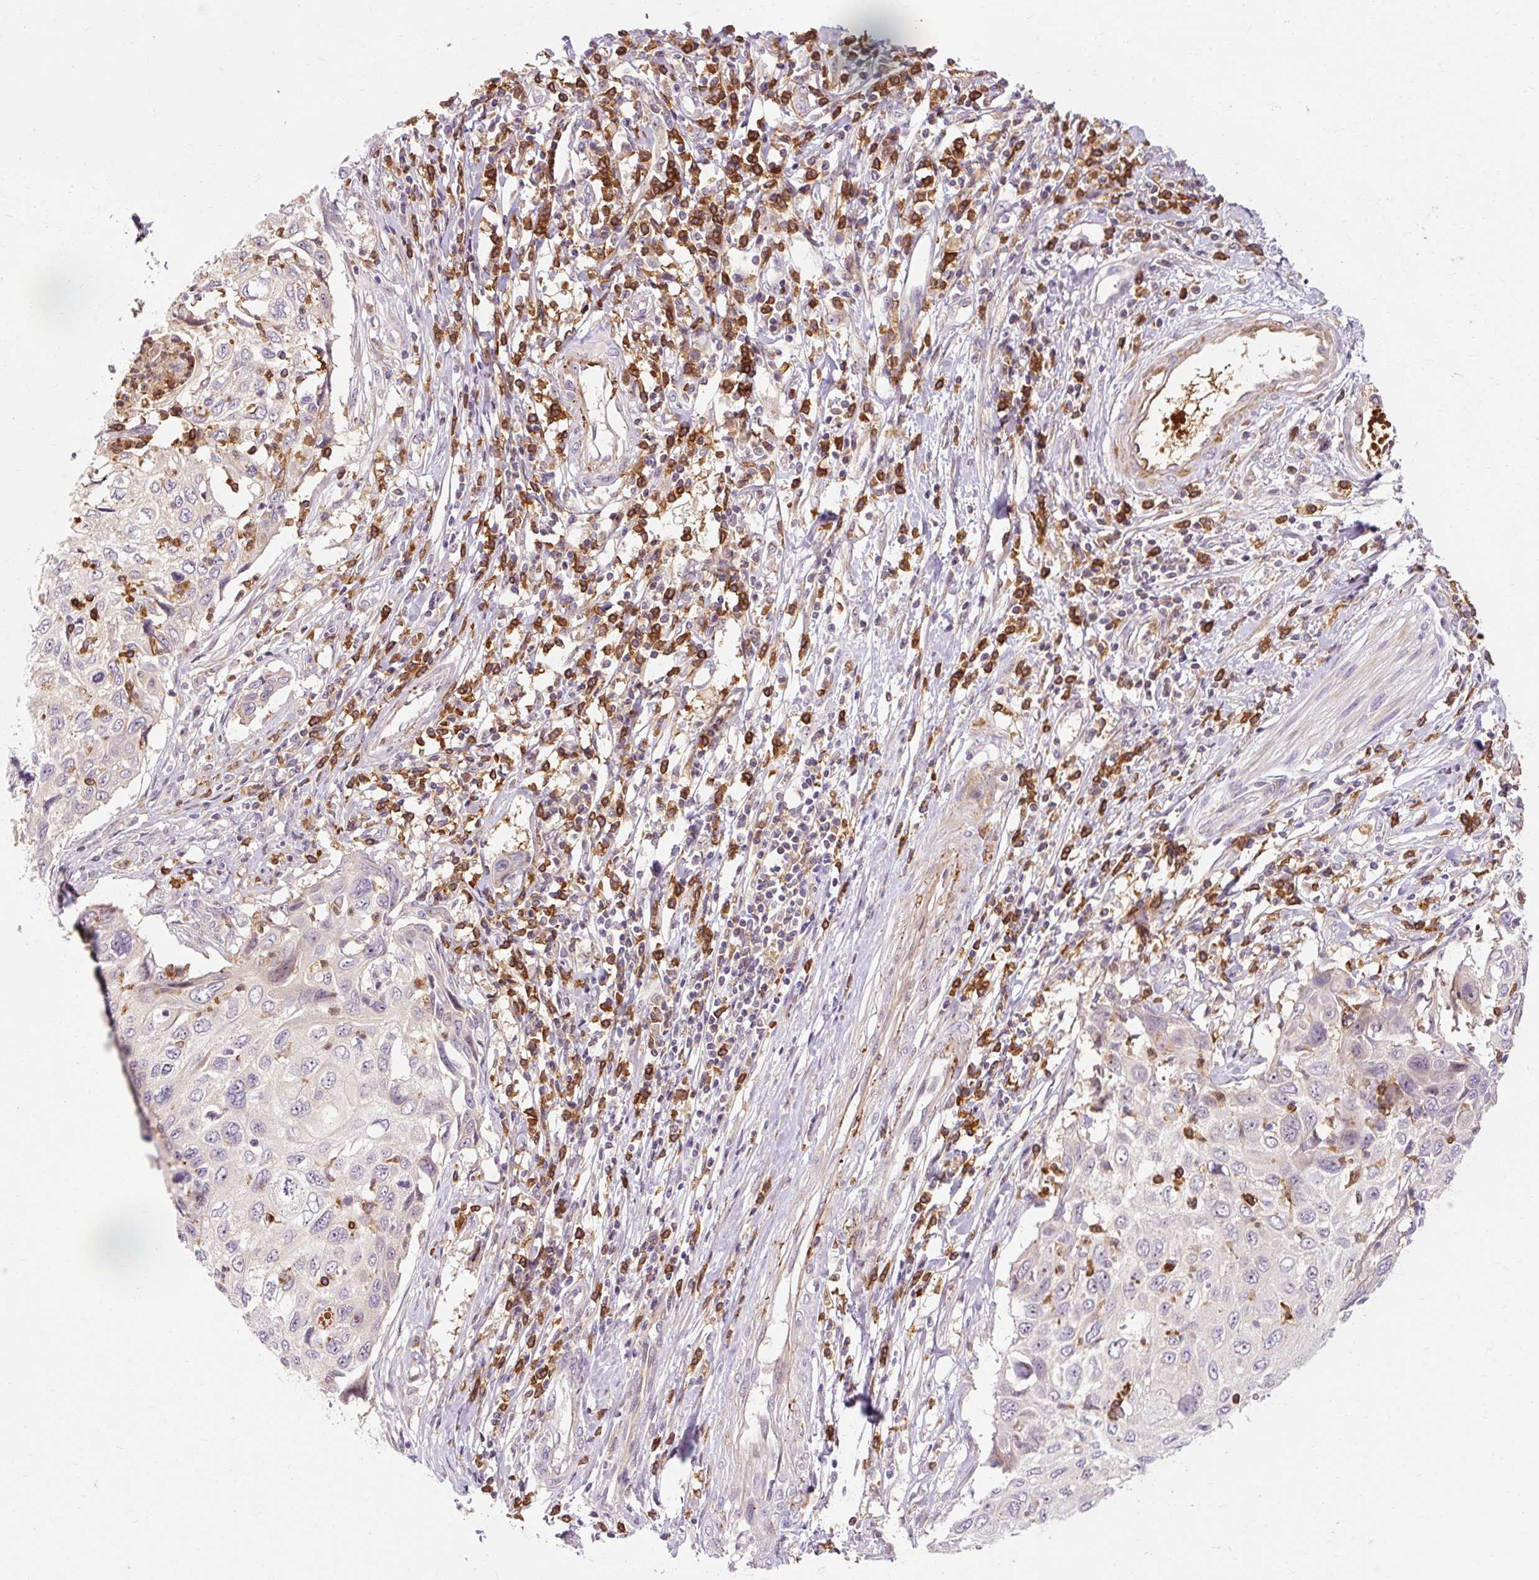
{"staining": {"intensity": "negative", "quantity": "none", "location": "none"}, "tissue": "cervical cancer", "cell_type": "Tumor cells", "image_type": "cancer", "snomed": [{"axis": "morphology", "description": "Squamous cell carcinoma, NOS"}, {"axis": "topography", "description": "Cervix"}], "caption": "High magnification brightfield microscopy of cervical cancer stained with DAB (3,3'-diaminobenzidine) (brown) and counterstained with hematoxylin (blue): tumor cells show no significant expression.", "gene": "CEBPZ", "patient": {"sex": "female", "age": 70}}